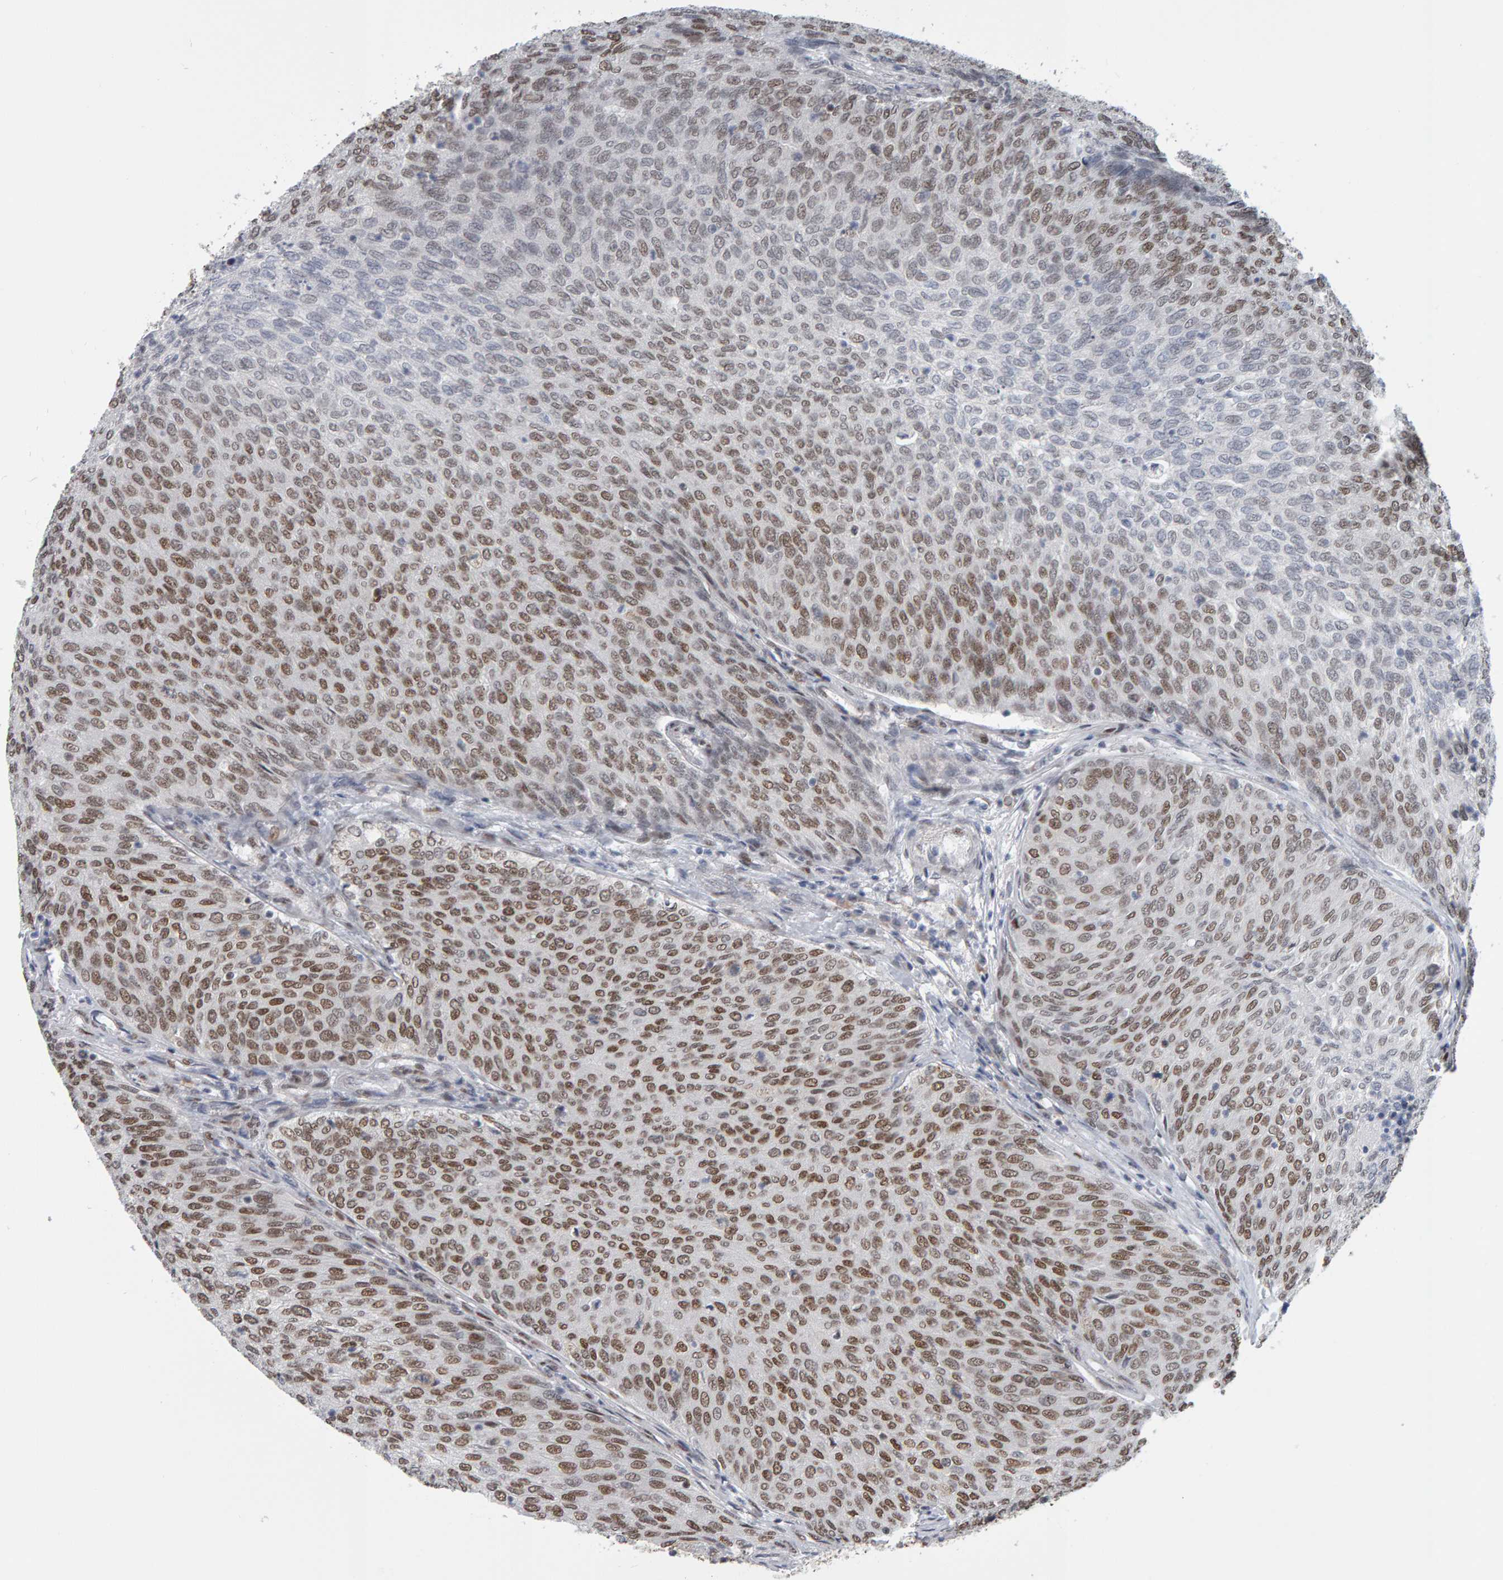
{"staining": {"intensity": "strong", "quantity": ">75%", "location": "nuclear"}, "tissue": "urothelial cancer", "cell_type": "Tumor cells", "image_type": "cancer", "snomed": [{"axis": "morphology", "description": "Urothelial carcinoma, Low grade"}, {"axis": "topography", "description": "Urinary bladder"}], "caption": "There is high levels of strong nuclear positivity in tumor cells of urothelial carcinoma (low-grade), as demonstrated by immunohistochemical staining (brown color).", "gene": "ATF7IP", "patient": {"sex": "female", "age": 79}}